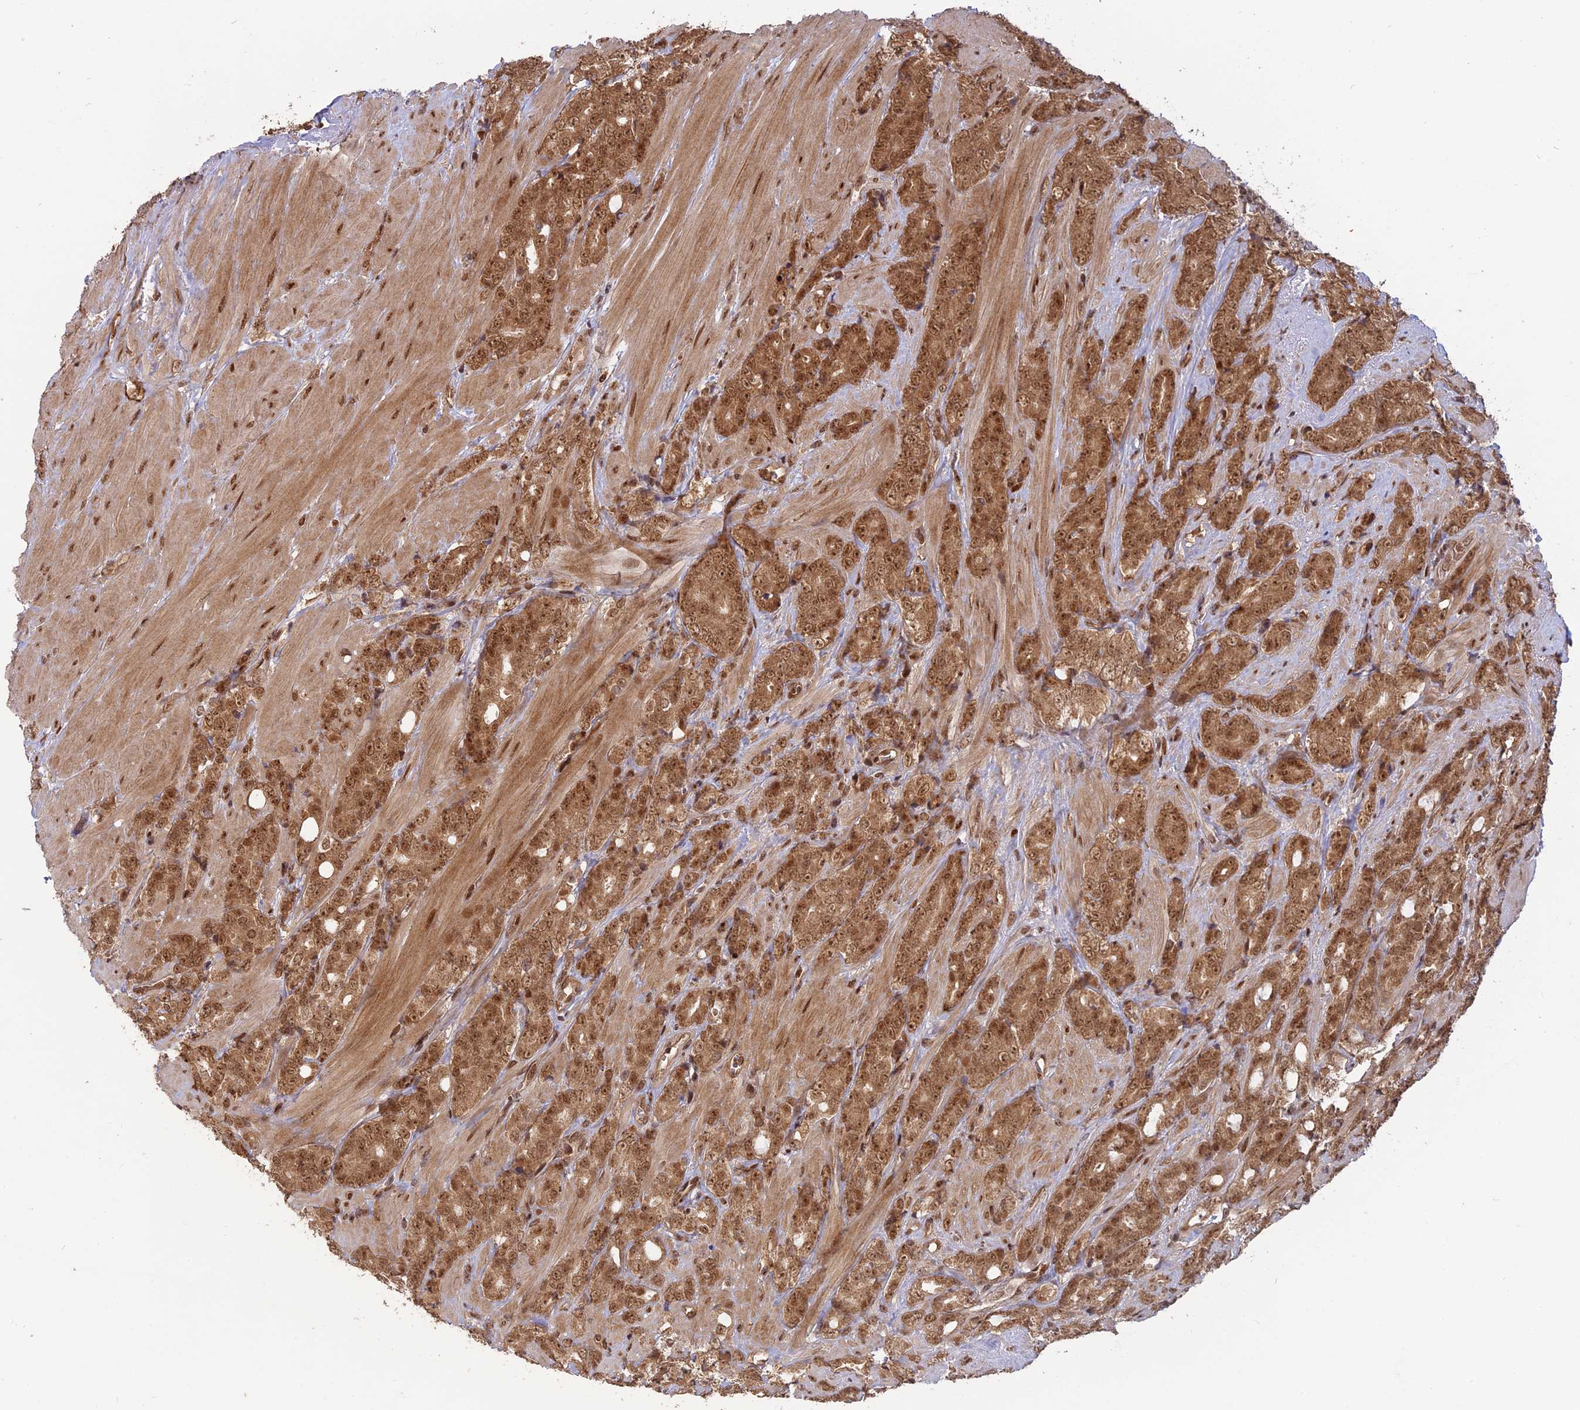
{"staining": {"intensity": "moderate", "quantity": ">75%", "location": "cytoplasmic/membranous,nuclear"}, "tissue": "prostate cancer", "cell_type": "Tumor cells", "image_type": "cancer", "snomed": [{"axis": "morphology", "description": "Adenocarcinoma, High grade"}, {"axis": "topography", "description": "Prostate"}], "caption": "This is a micrograph of immunohistochemistry staining of prostate cancer (high-grade adenocarcinoma), which shows moderate staining in the cytoplasmic/membranous and nuclear of tumor cells.", "gene": "PKIG", "patient": {"sex": "male", "age": 62}}